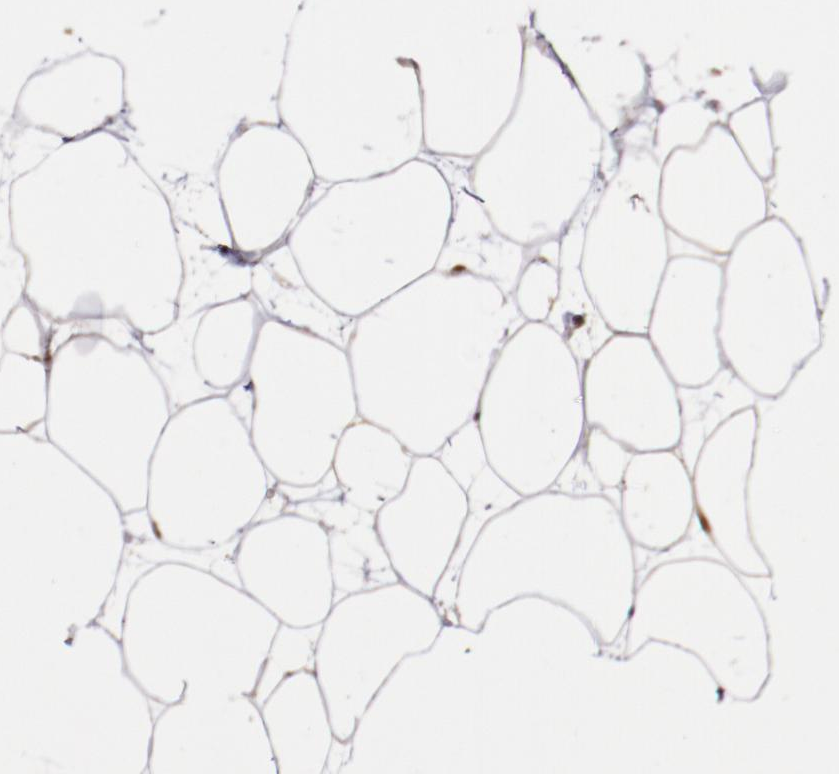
{"staining": {"intensity": "strong", "quantity": ">75%", "location": "nuclear"}, "tissue": "adipose tissue", "cell_type": "Adipocytes", "image_type": "normal", "snomed": [{"axis": "morphology", "description": "Normal tissue, NOS"}, {"axis": "topography", "description": "Breast"}], "caption": "Strong nuclear expression for a protein is appreciated in about >75% of adipocytes of unremarkable adipose tissue using immunohistochemistry (IHC).", "gene": "PPP4R3A", "patient": {"sex": "female", "age": 22}}